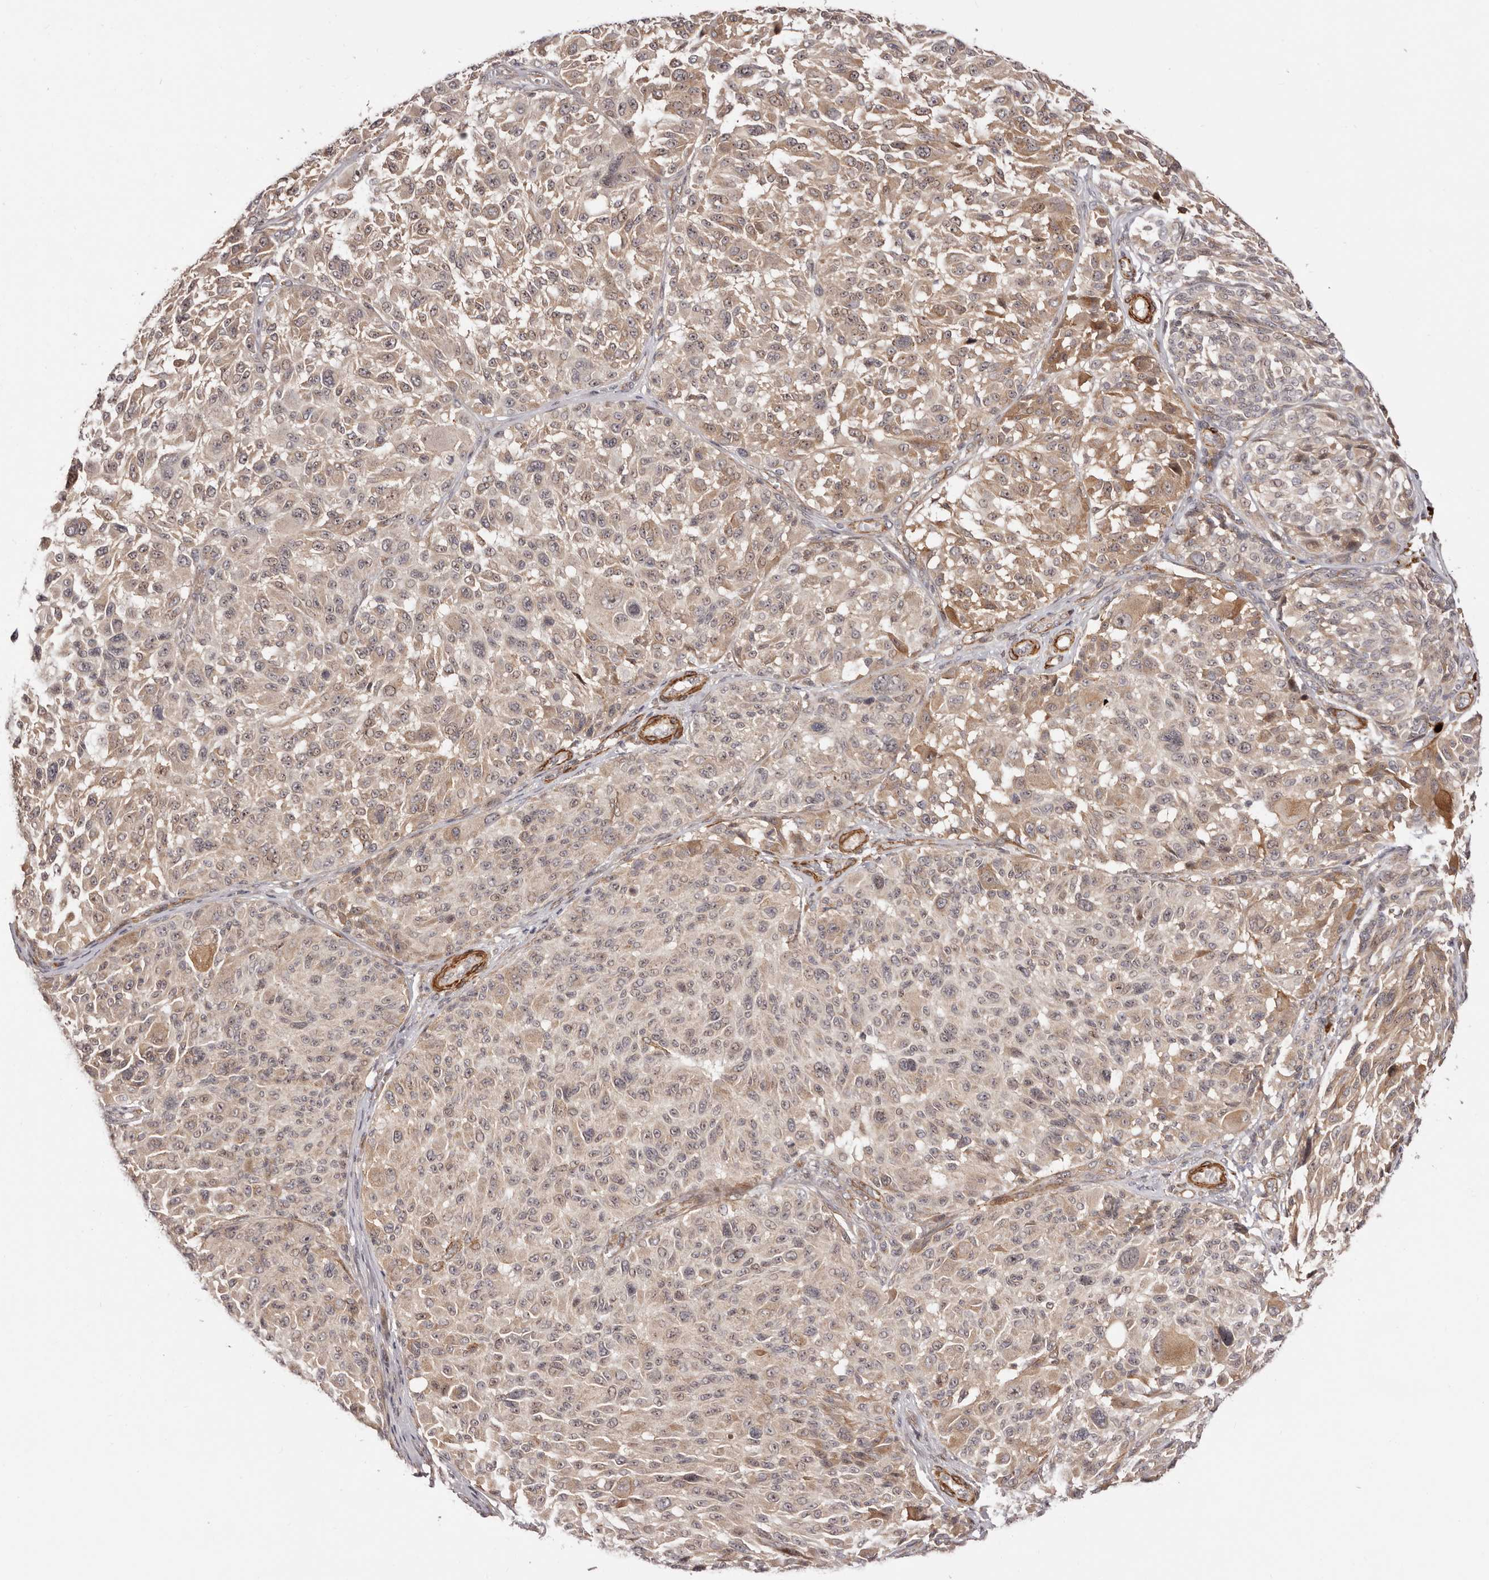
{"staining": {"intensity": "weak", "quantity": ">75%", "location": "cytoplasmic/membranous"}, "tissue": "melanoma", "cell_type": "Tumor cells", "image_type": "cancer", "snomed": [{"axis": "morphology", "description": "Malignant melanoma, NOS"}, {"axis": "topography", "description": "Skin"}], "caption": "Human melanoma stained with a protein marker reveals weak staining in tumor cells.", "gene": "MICAL2", "patient": {"sex": "male", "age": 83}}